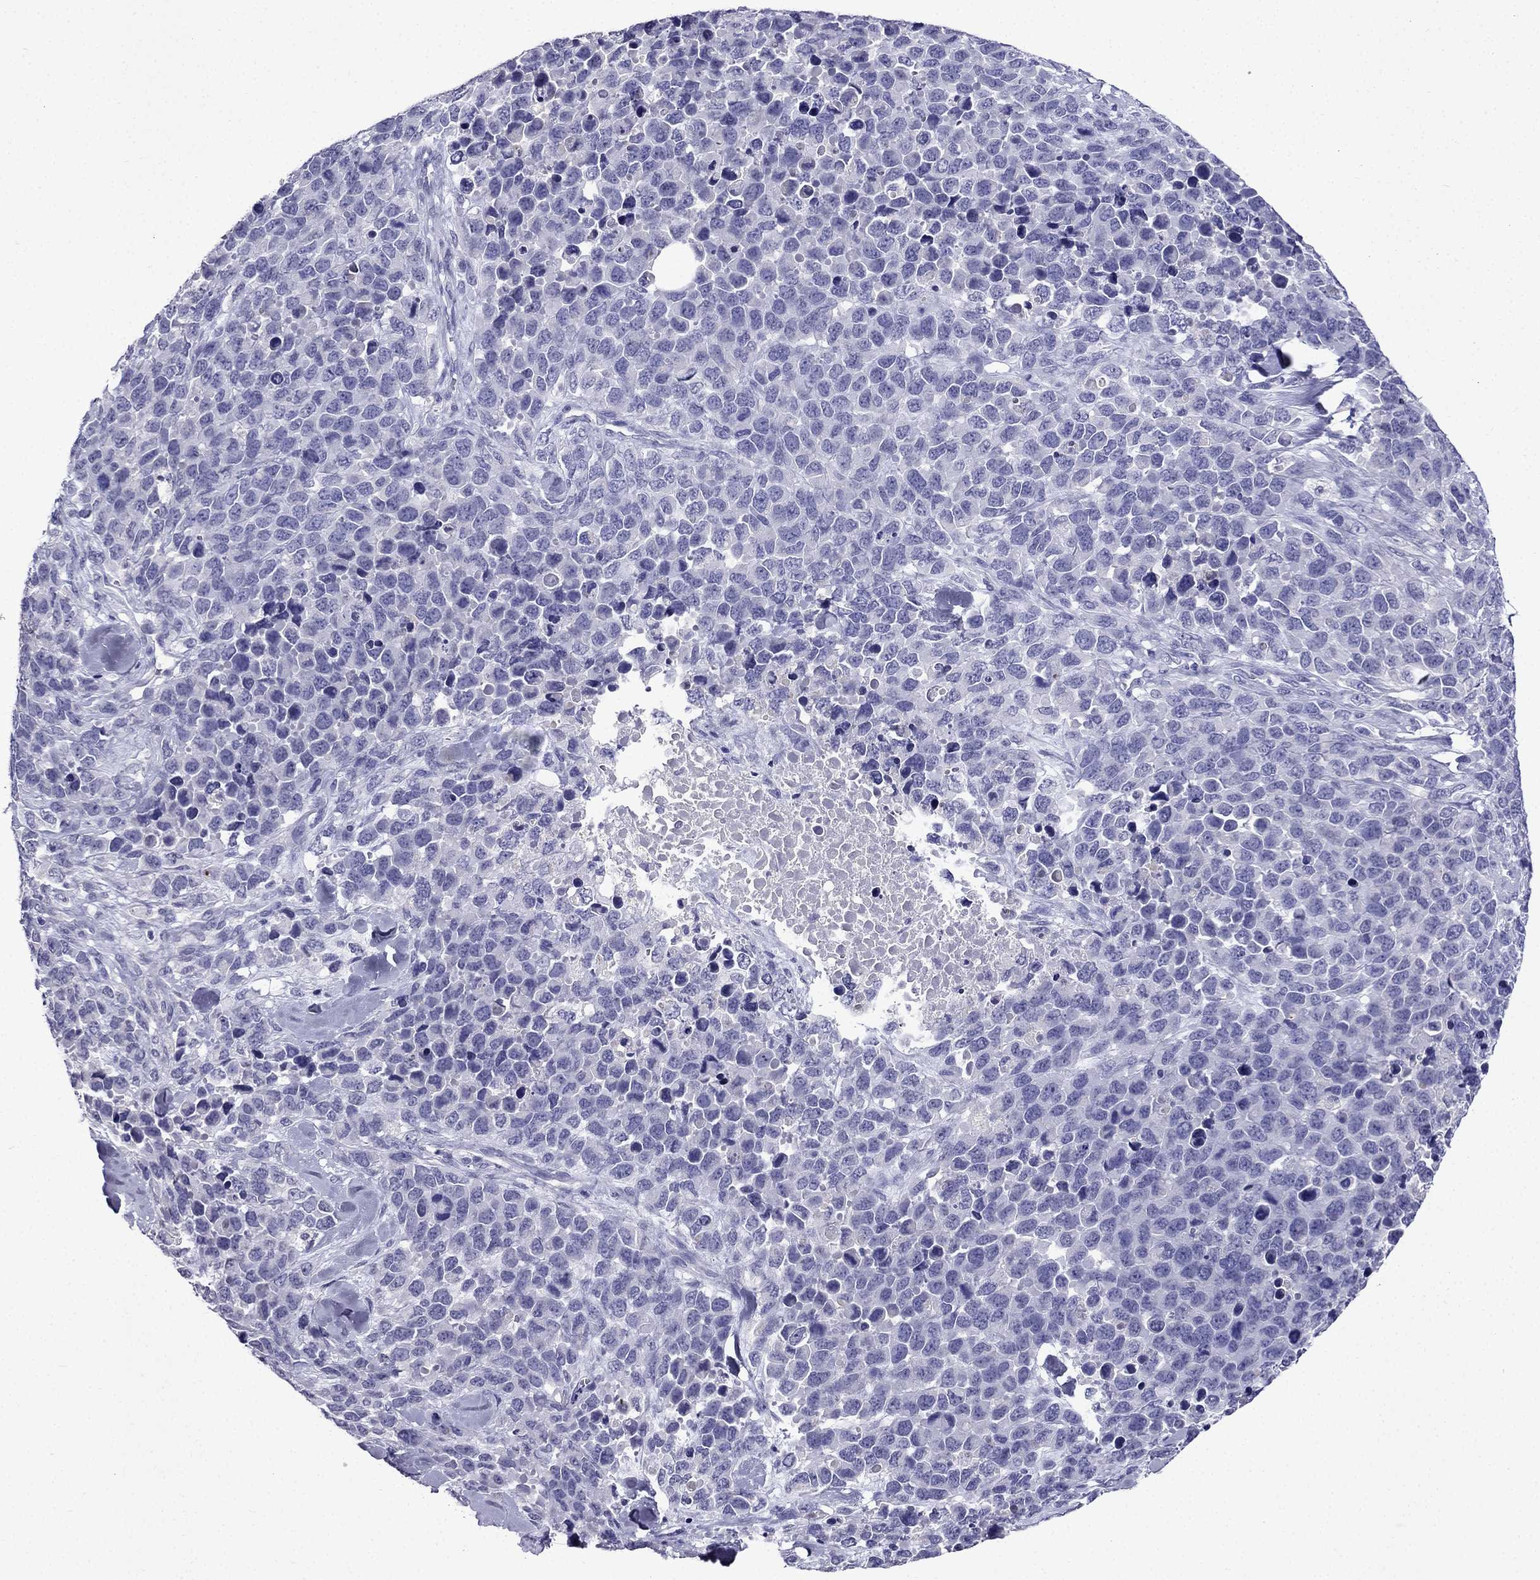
{"staining": {"intensity": "negative", "quantity": "none", "location": "none"}, "tissue": "melanoma", "cell_type": "Tumor cells", "image_type": "cancer", "snomed": [{"axis": "morphology", "description": "Malignant melanoma, Metastatic site"}, {"axis": "topography", "description": "Skin"}], "caption": "Protein analysis of malignant melanoma (metastatic site) displays no significant positivity in tumor cells.", "gene": "DNAH17", "patient": {"sex": "male", "age": 84}}